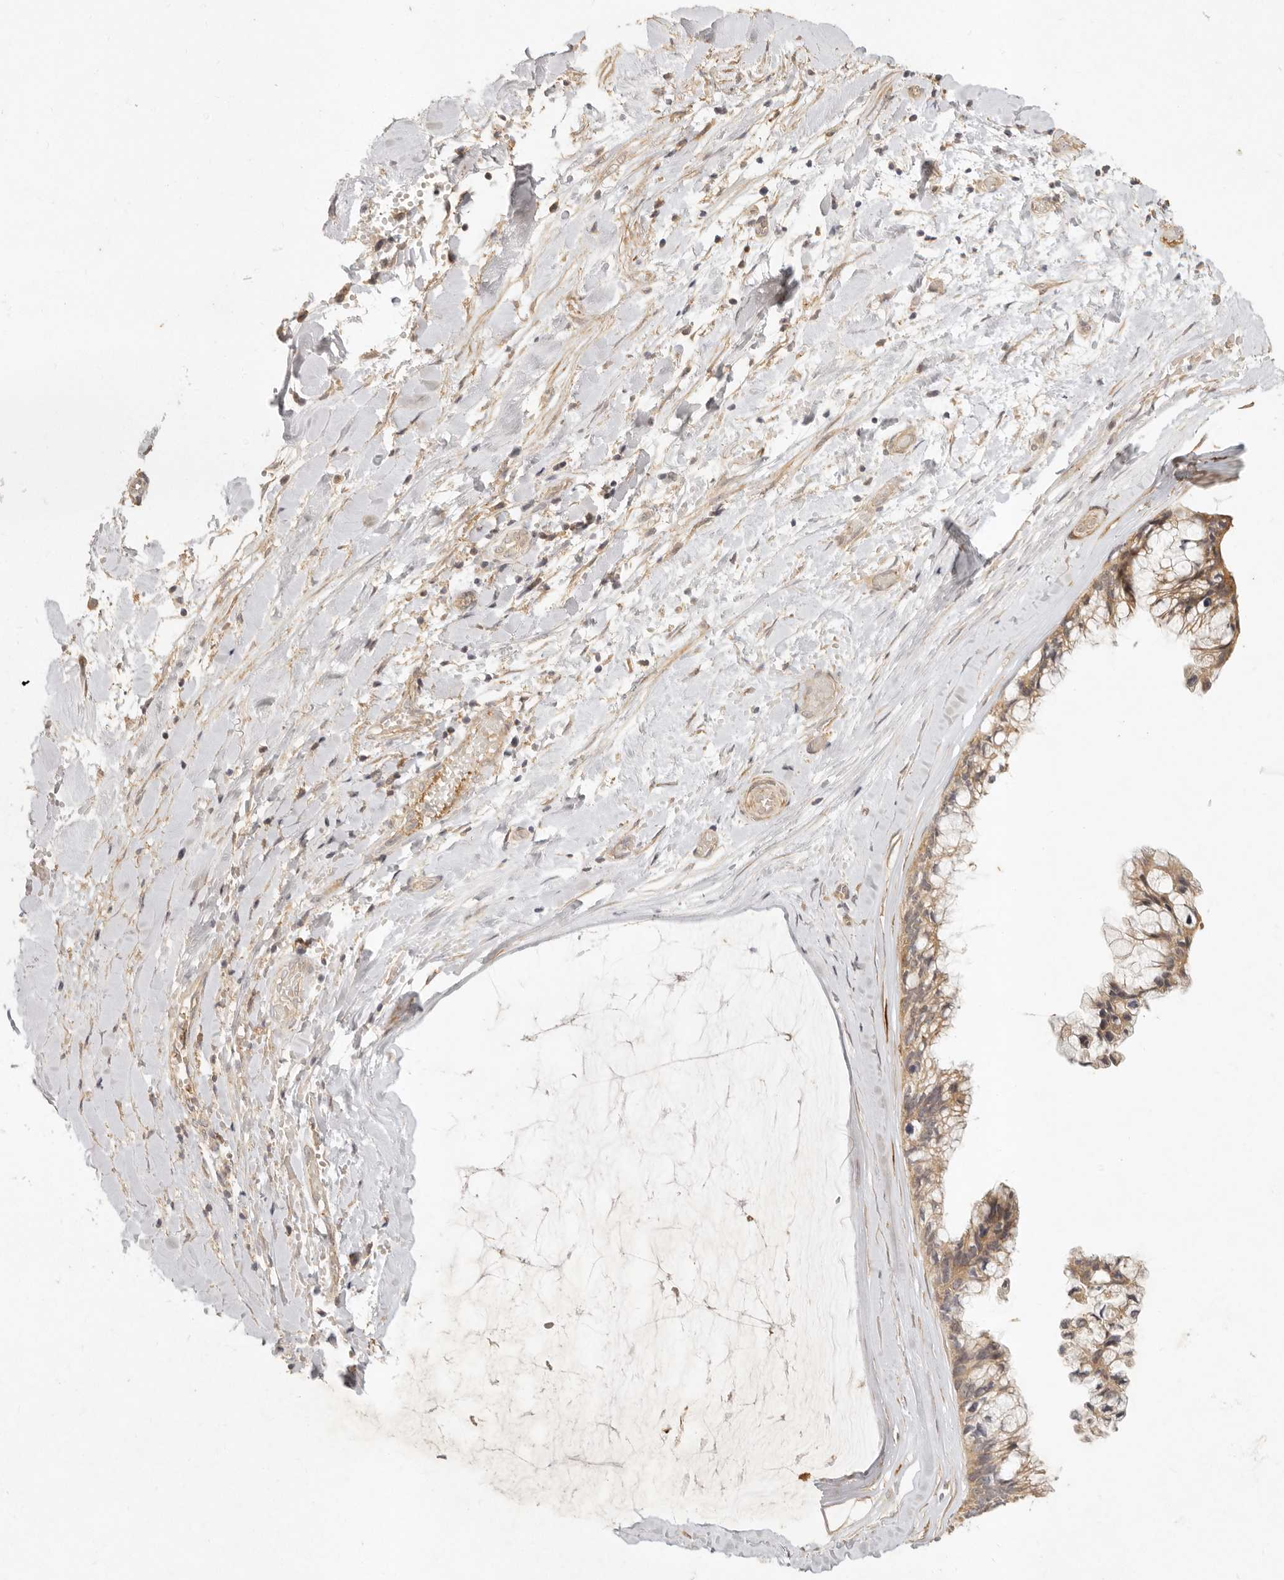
{"staining": {"intensity": "moderate", "quantity": ">75%", "location": "cytoplasmic/membranous"}, "tissue": "ovarian cancer", "cell_type": "Tumor cells", "image_type": "cancer", "snomed": [{"axis": "morphology", "description": "Cystadenocarcinoma, mucinous, NOS"}, {"axis": "topography", "description": "Ovary"}], "caption": "A brown stain shows moderate cytoplasmic/membranous expression of a protein in mucinous cystadenocarcinoma (ovarian) tumor cells.", "gene": "VIPR1", "patient": {"sex": "female", "age": 39}}